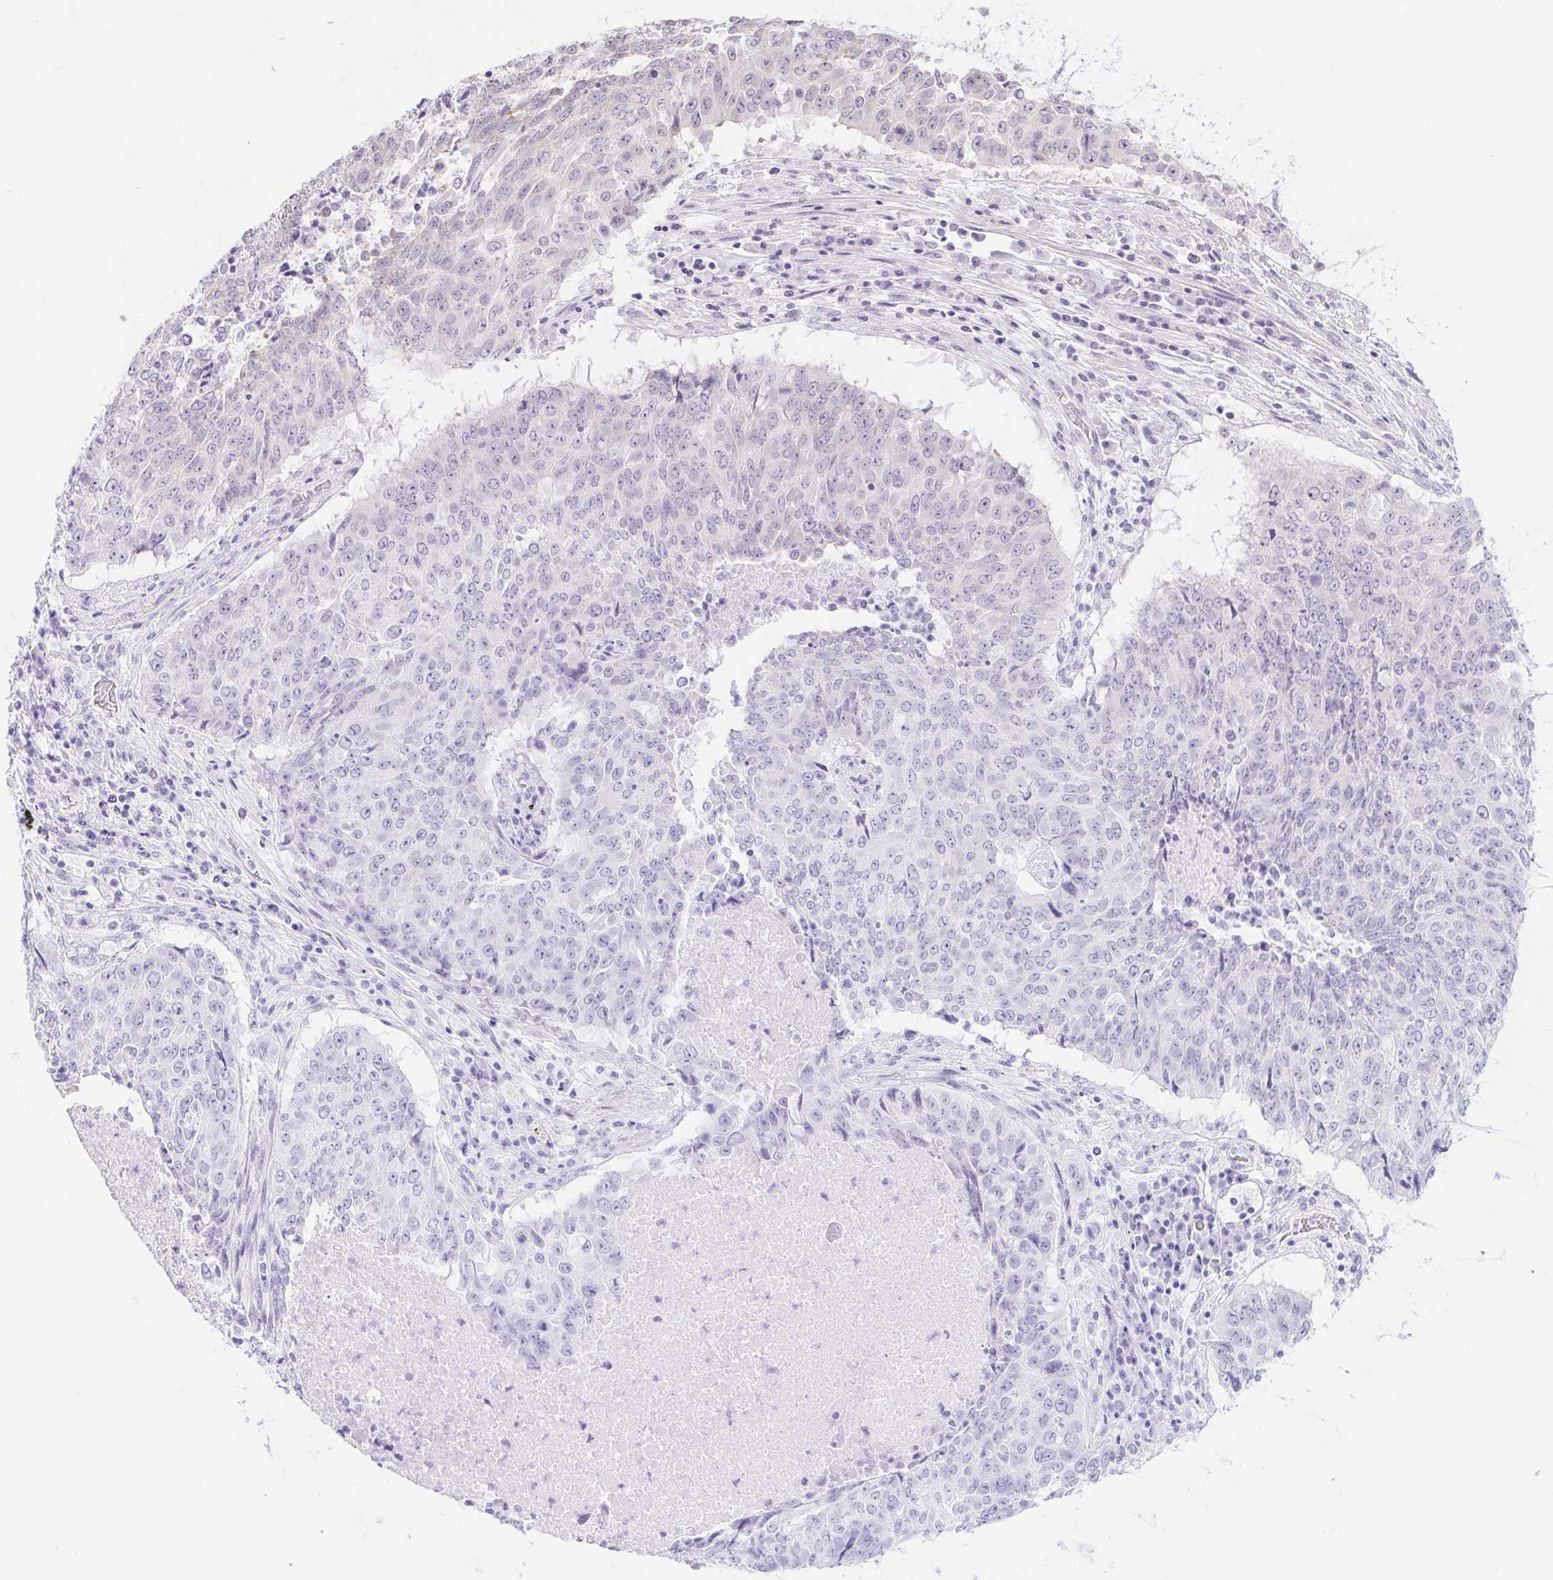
{"staining": {"intensity": "negative", "quantity": "none", "location": "none"}, "tissue": "lung cancer", "cell_type": "Tumor cells", "image_type": "cancer", "snomed": [{"axis": "morphology", "description": "Normal tissue, NOS"}, {"axis": "morphology", "description": "Squamous cell carcinoma, NOS"}, {"axis": "topography", "description": "Bronchus"}, {"axis": "topography", "description": "Lung"}], "caption": "Human lung cancer (squamous cell carcinoma) stained for a protein using immunohistochemistry (IHC) shows no positivity in tumor cells.", "gene": "DDX17", "patient": {"sex": "male", "age": 64}}